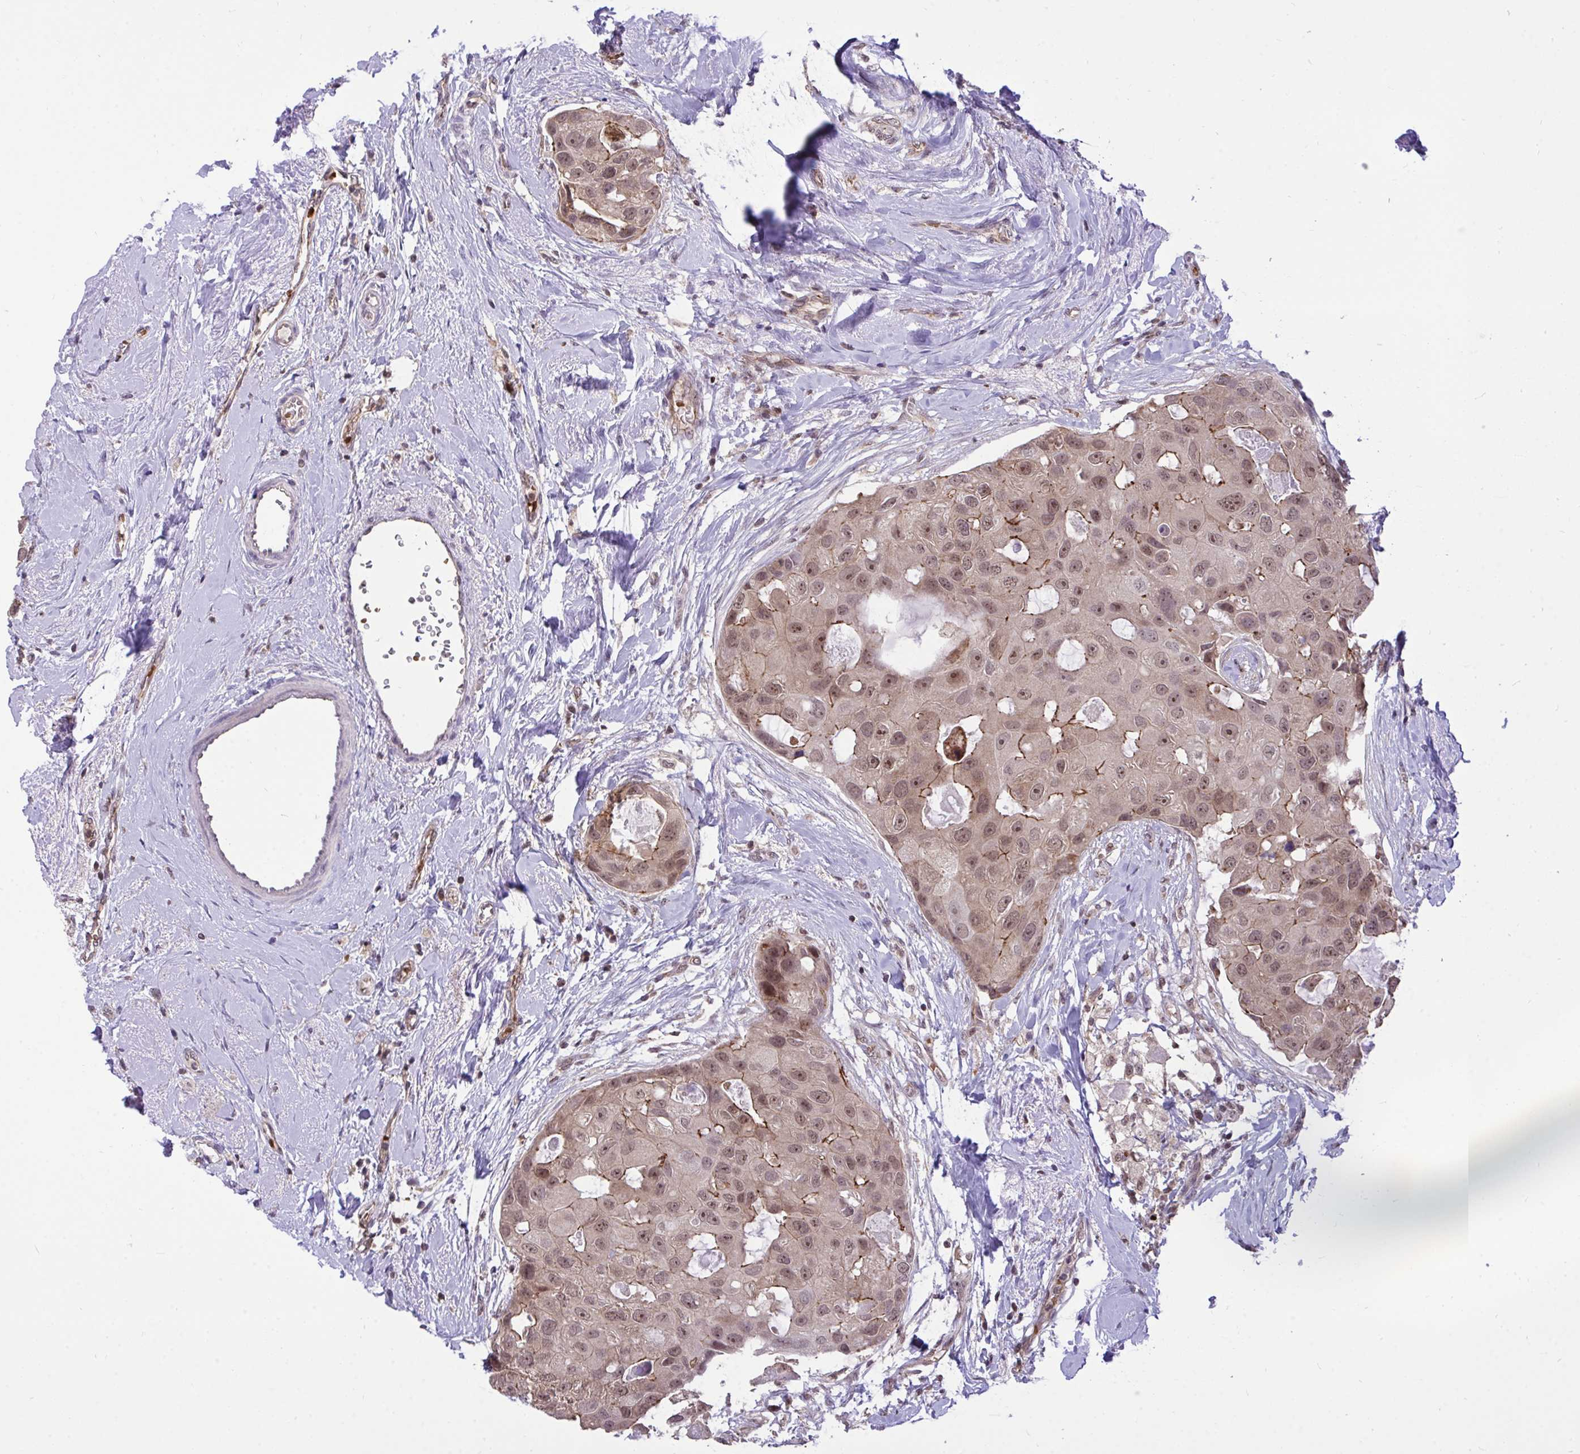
{"staining": {"intensity": "weak", "quantity": ">75%", "location": "cytoplasmic/membranous,nuclear"}, "tissue": "breast cancer", "cell_type": "Tumor cells", "image_type": "cancer", "snomed": [{"axis": "morphology", "description": "Duct carcinoma"}, {"axis": "topography", "description": "Breast"}], "caption": "A histopathology image showing weak cytoplasmic/membranous and nuclear expression in about >75% of tumor cells in breast cancer (invasive ductal carcinoma), as visualized by brown immunohistochemical staining.", "gene": "PPP1CA", "patient": {"sex": "female", "age": 43}}